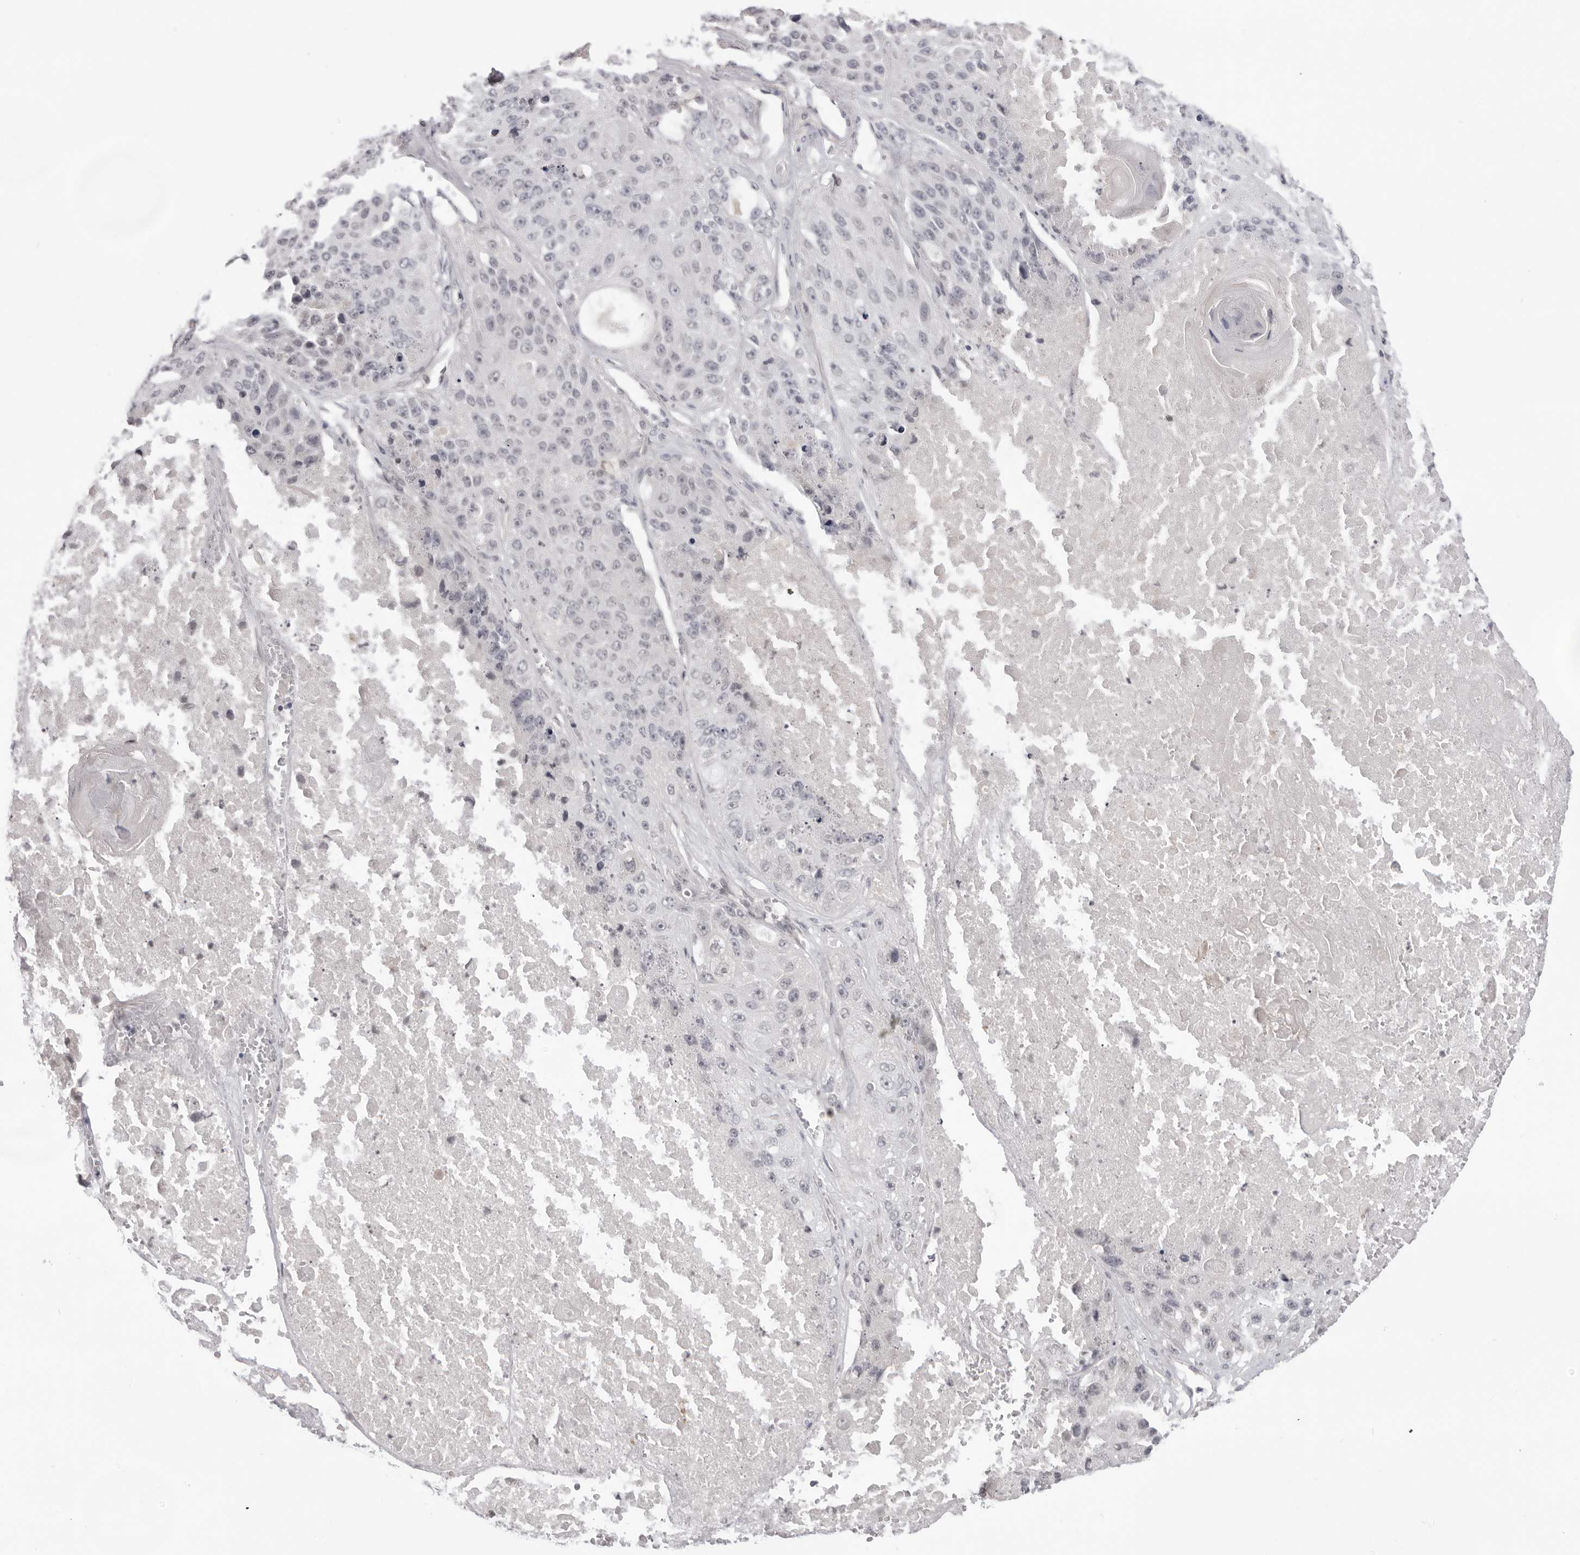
{"staining": {"intensity": "negative", "quantity": "none", "location": "none"}, "tissue": "lung cancer", "cell_type": "Tumor cells", "image_type": "cancer", "snomed": [{"axis": "morphology", "description": "Squamous cell carcinoma, NOS"}, {"axis": "topography", "description": "Lung"}], "caption": "Protein analysis of lung cancer shows no significant staining in tumor cells.", "gene": "ACP6", "patient": {"sex": "male", "age": 61}}